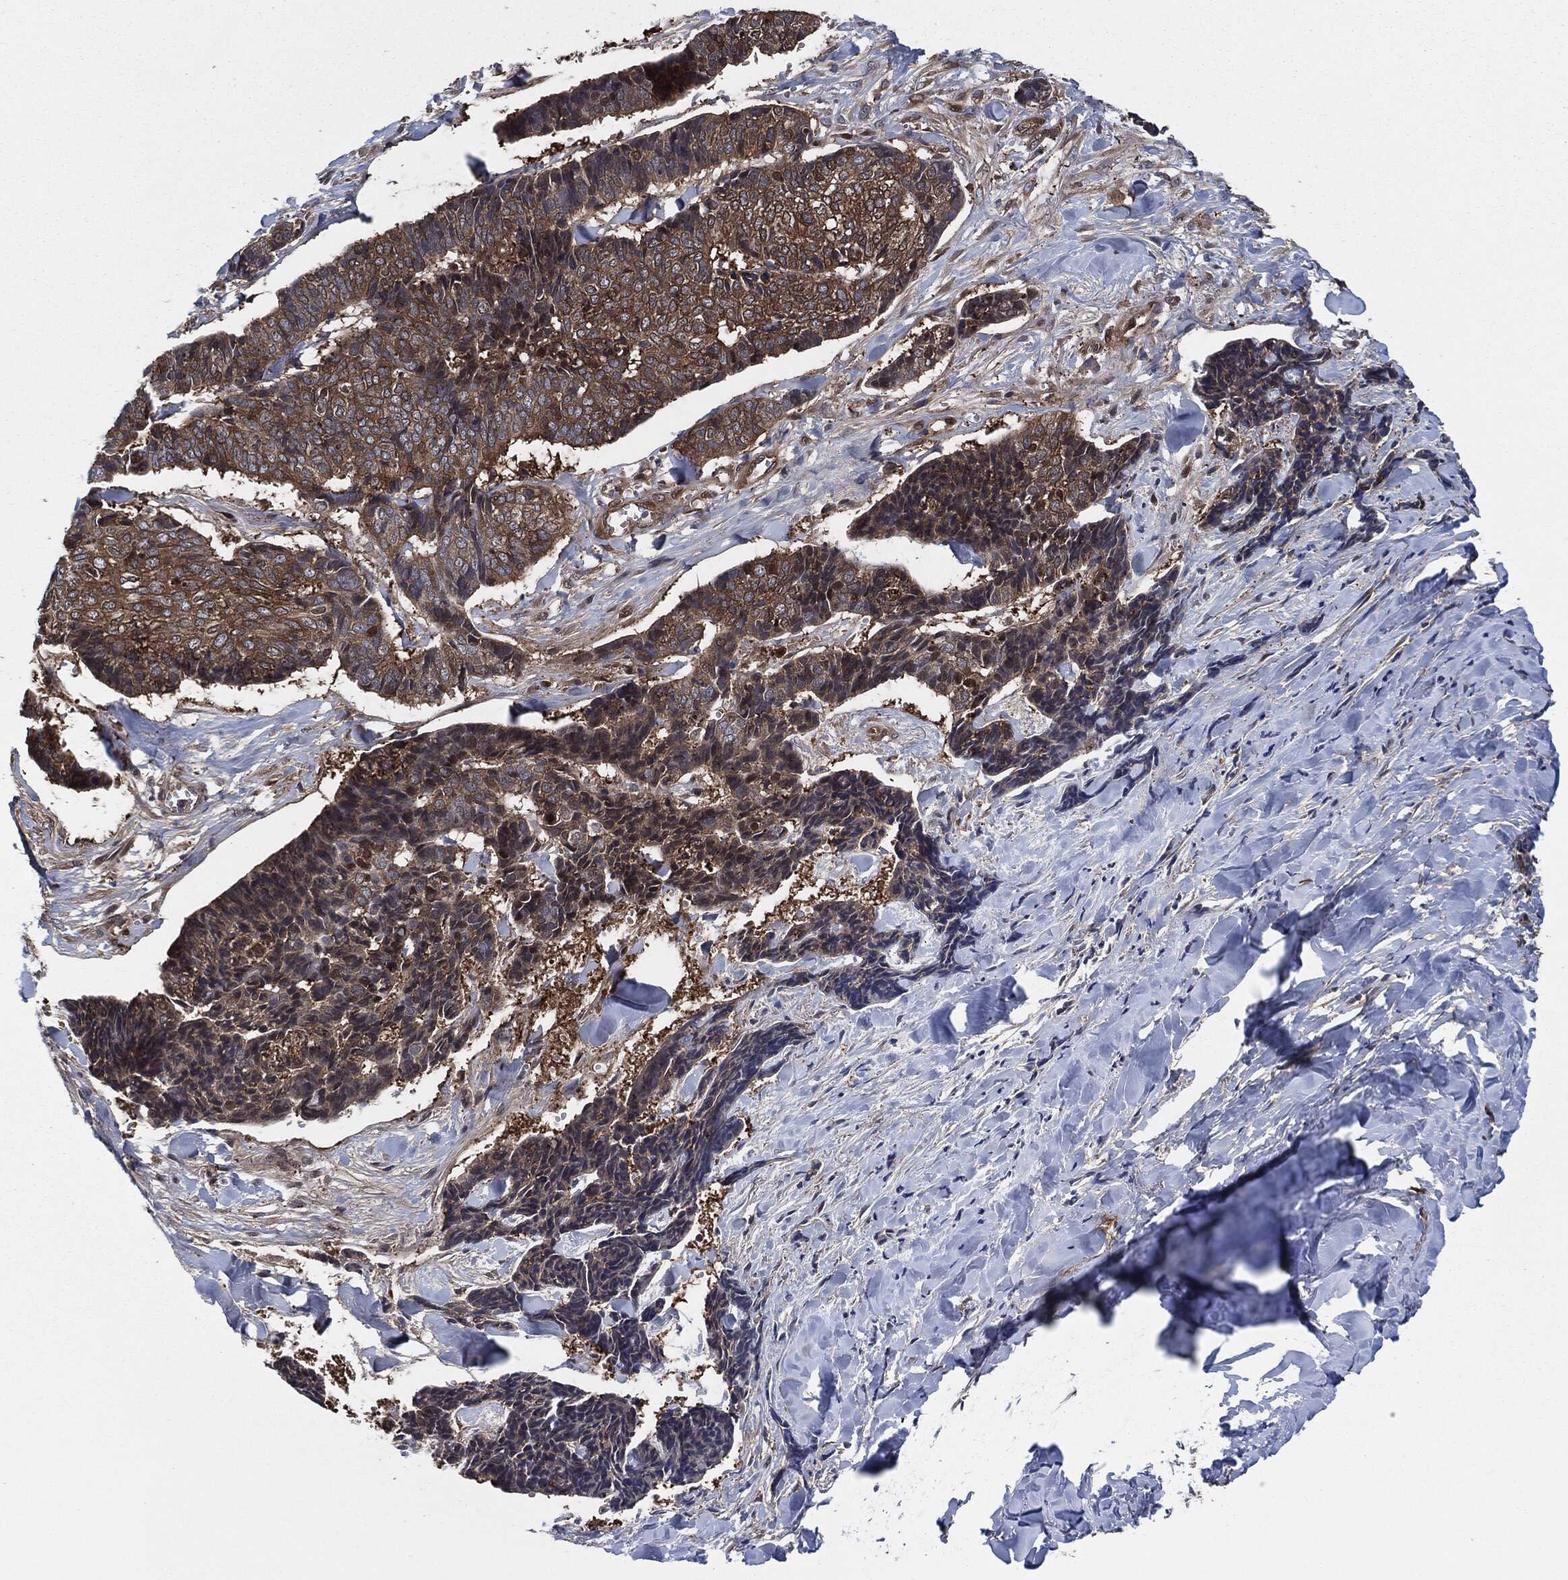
{"staining": {"intensity": "moderate", "quantity": ">75%", "location": "cytoplasmic/membranous"}, "tissue": "skin cancer", "cell_type": "Tumor cells", "image_type": "cancer", "snomed": [{"axis": "morphology", "description": "Basal cell carcinoma"}, {"axis": "topography", "description": "Skin"}], "caption": "The micrograph displays staining of skin cancer, revealing moderate cytoplasmic/membranous protein positivity (brown color) within tumor cells. (DAB IHC, brown staining for protein, blue staining for nuclei).", "gene": "XPNPEP1", "patient": {"sex": "male", "age": 86}}